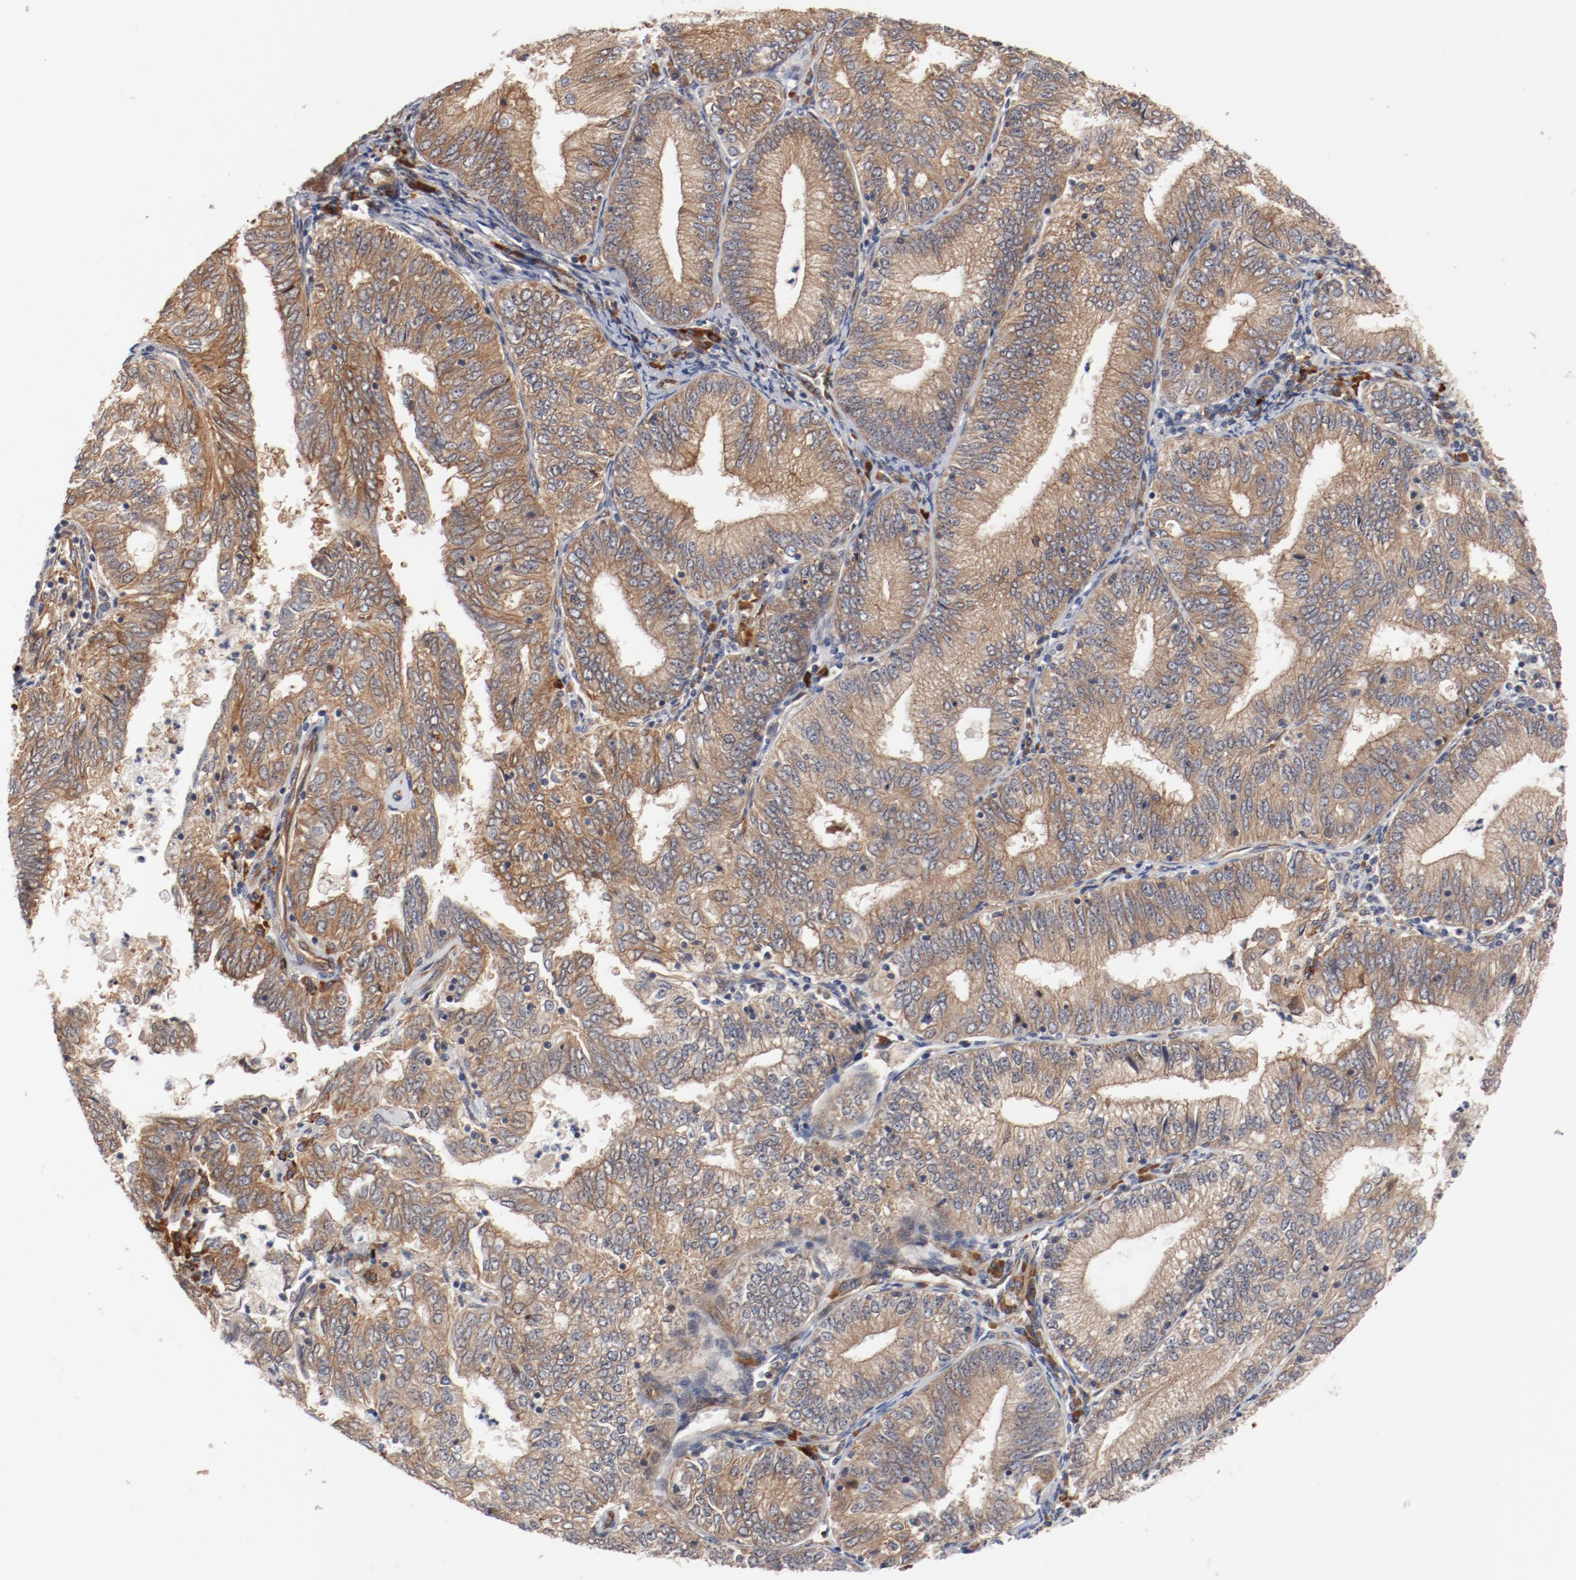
{"staining": {"intensity": "moderate", "quantity": ">75%", "location": "cytoplasmic/membranous"}, "tissue": "endometrial cancer", "cell_type": "Tumor cells", "image_type": "cancer", "snomed": [{"axis": "morphology", "description": "Adenocarcinoma, NOS"}, {"axis": "topography", "description": "Endometrium"}], "caption": "Moderate cytoplasmic/membranous protein expression is seen in approximately >75% of tumor cells in endometrial adenocarcinoma. (Brightfield microscopy of DAB IHC at high magnification).", "gene": "PITPNM2", "patient": {"sex": "female", "age": 69}}